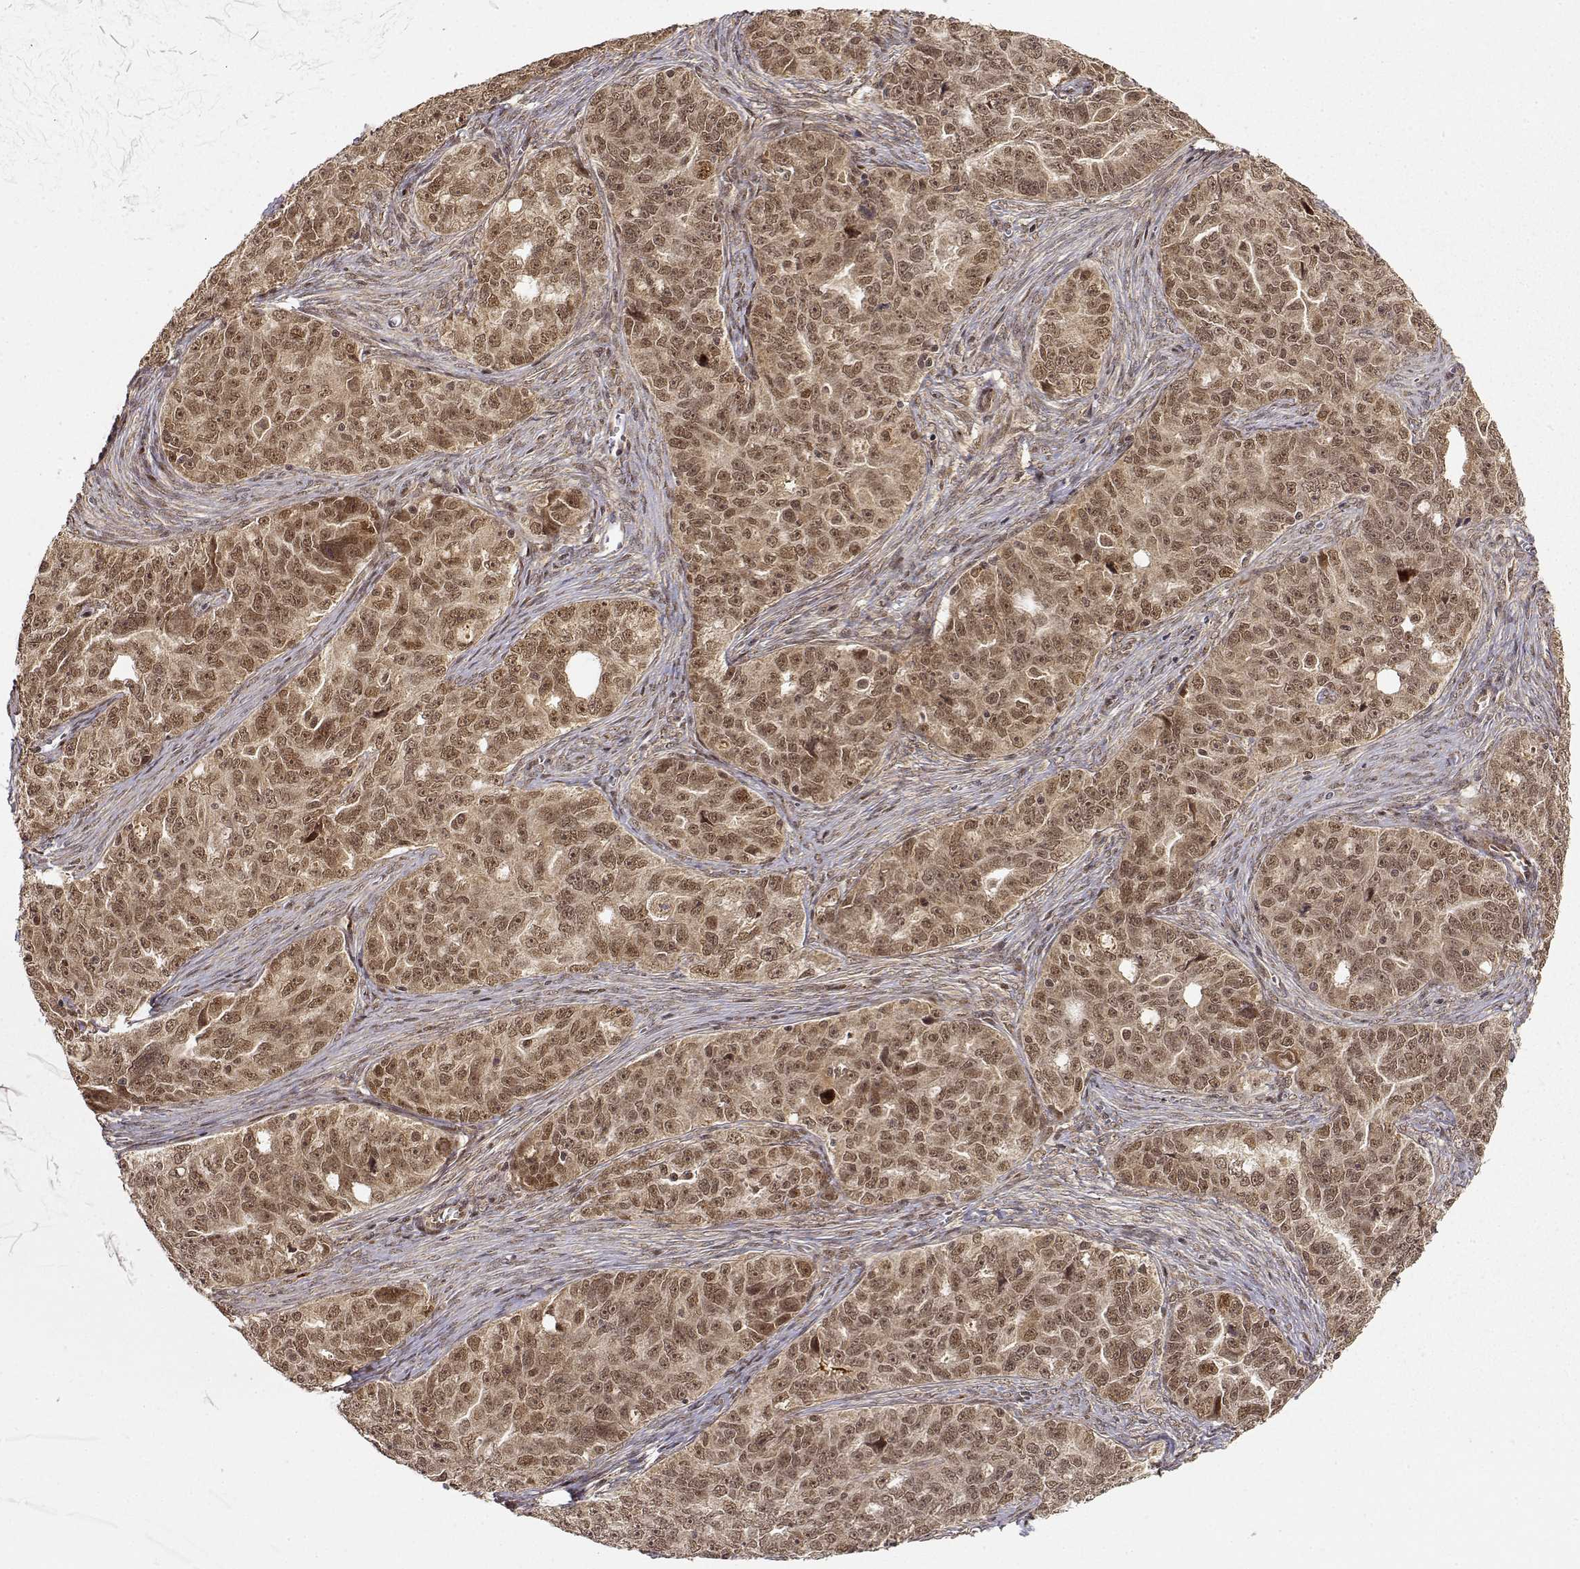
{"staining": {"intensity": "moderate", "quantity": ">75%", "location": "cytoplasmic/membranous,nuclear"}, "tissue": "ovarian cancer", "cell_type": "Tumor cells", "image_type": "cancer", "snomed": [{"axis": "morphology", "description": "Cystadenocarcinoma, serous, NOS"}, {"axis": "topography", "description": "Ovary"}], "caption": "Approximately >75% of tumor cells in ovarian cancer (serous cystadenocarcinoma) exhibit moderate cytoplasmic/membranous and nuclear protein staining as visualized by brown immunohistochemical staining.", "gene": "MAEA", "patient": {"sex": "female", "age": 51}}